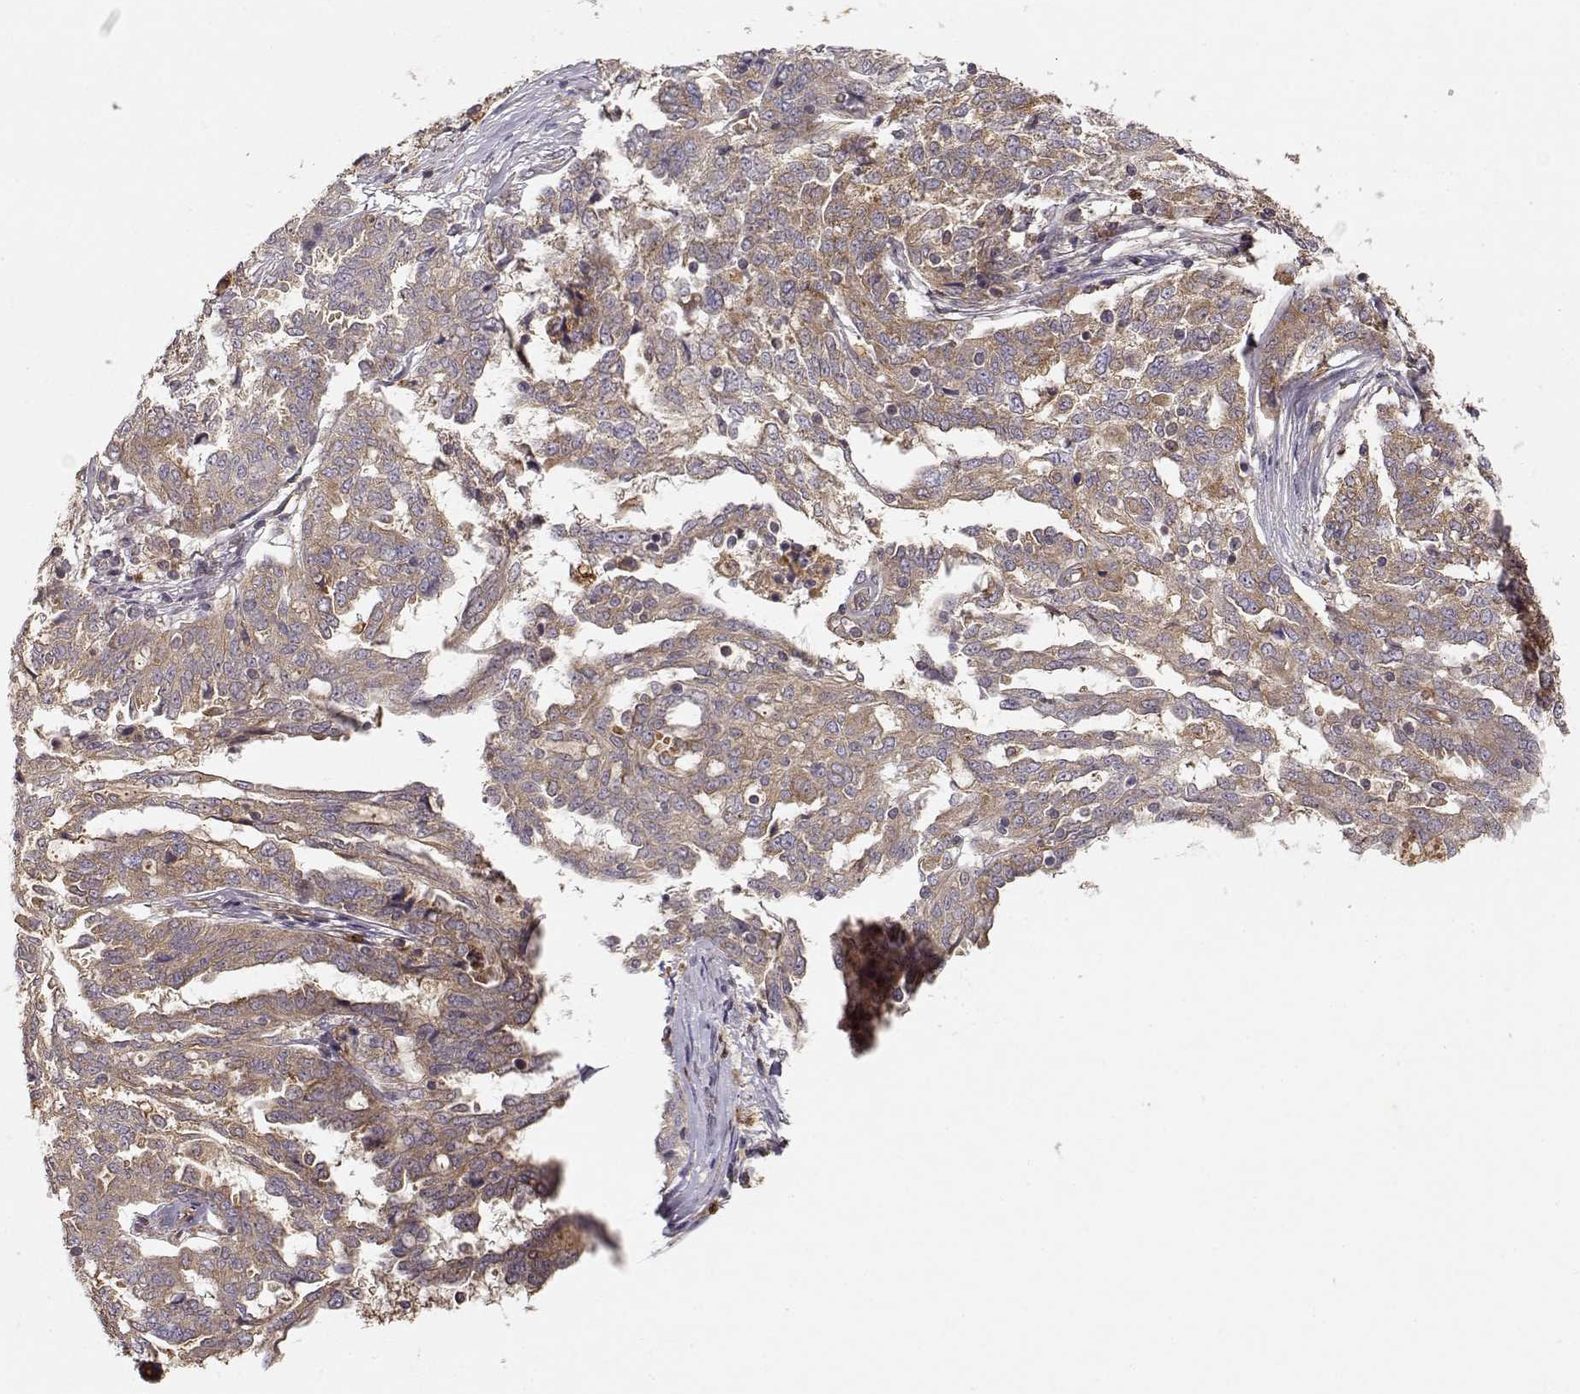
{"staining": {"intensity": "weak", "quantity": ">75%", "location": "cytoplasmic/membranous"}, "tissue": "ovarian cancer", "cell_type": "Tumor cells", "image_type": "cancer", "snomed": [{"axis": "morphology", "description": "Cystadenocarcinoma, serous, NOS"}, {"axis": "topography", "description": "Ovary"}], "caption": "This image displays immunohistochemistry staining of ovarian cancer, with low weak cytoplasmic/membranous staining in about >75% of tumor cells.", "gene": "ARHGEF2", "patient": {"sex": "female", "age": 67}}